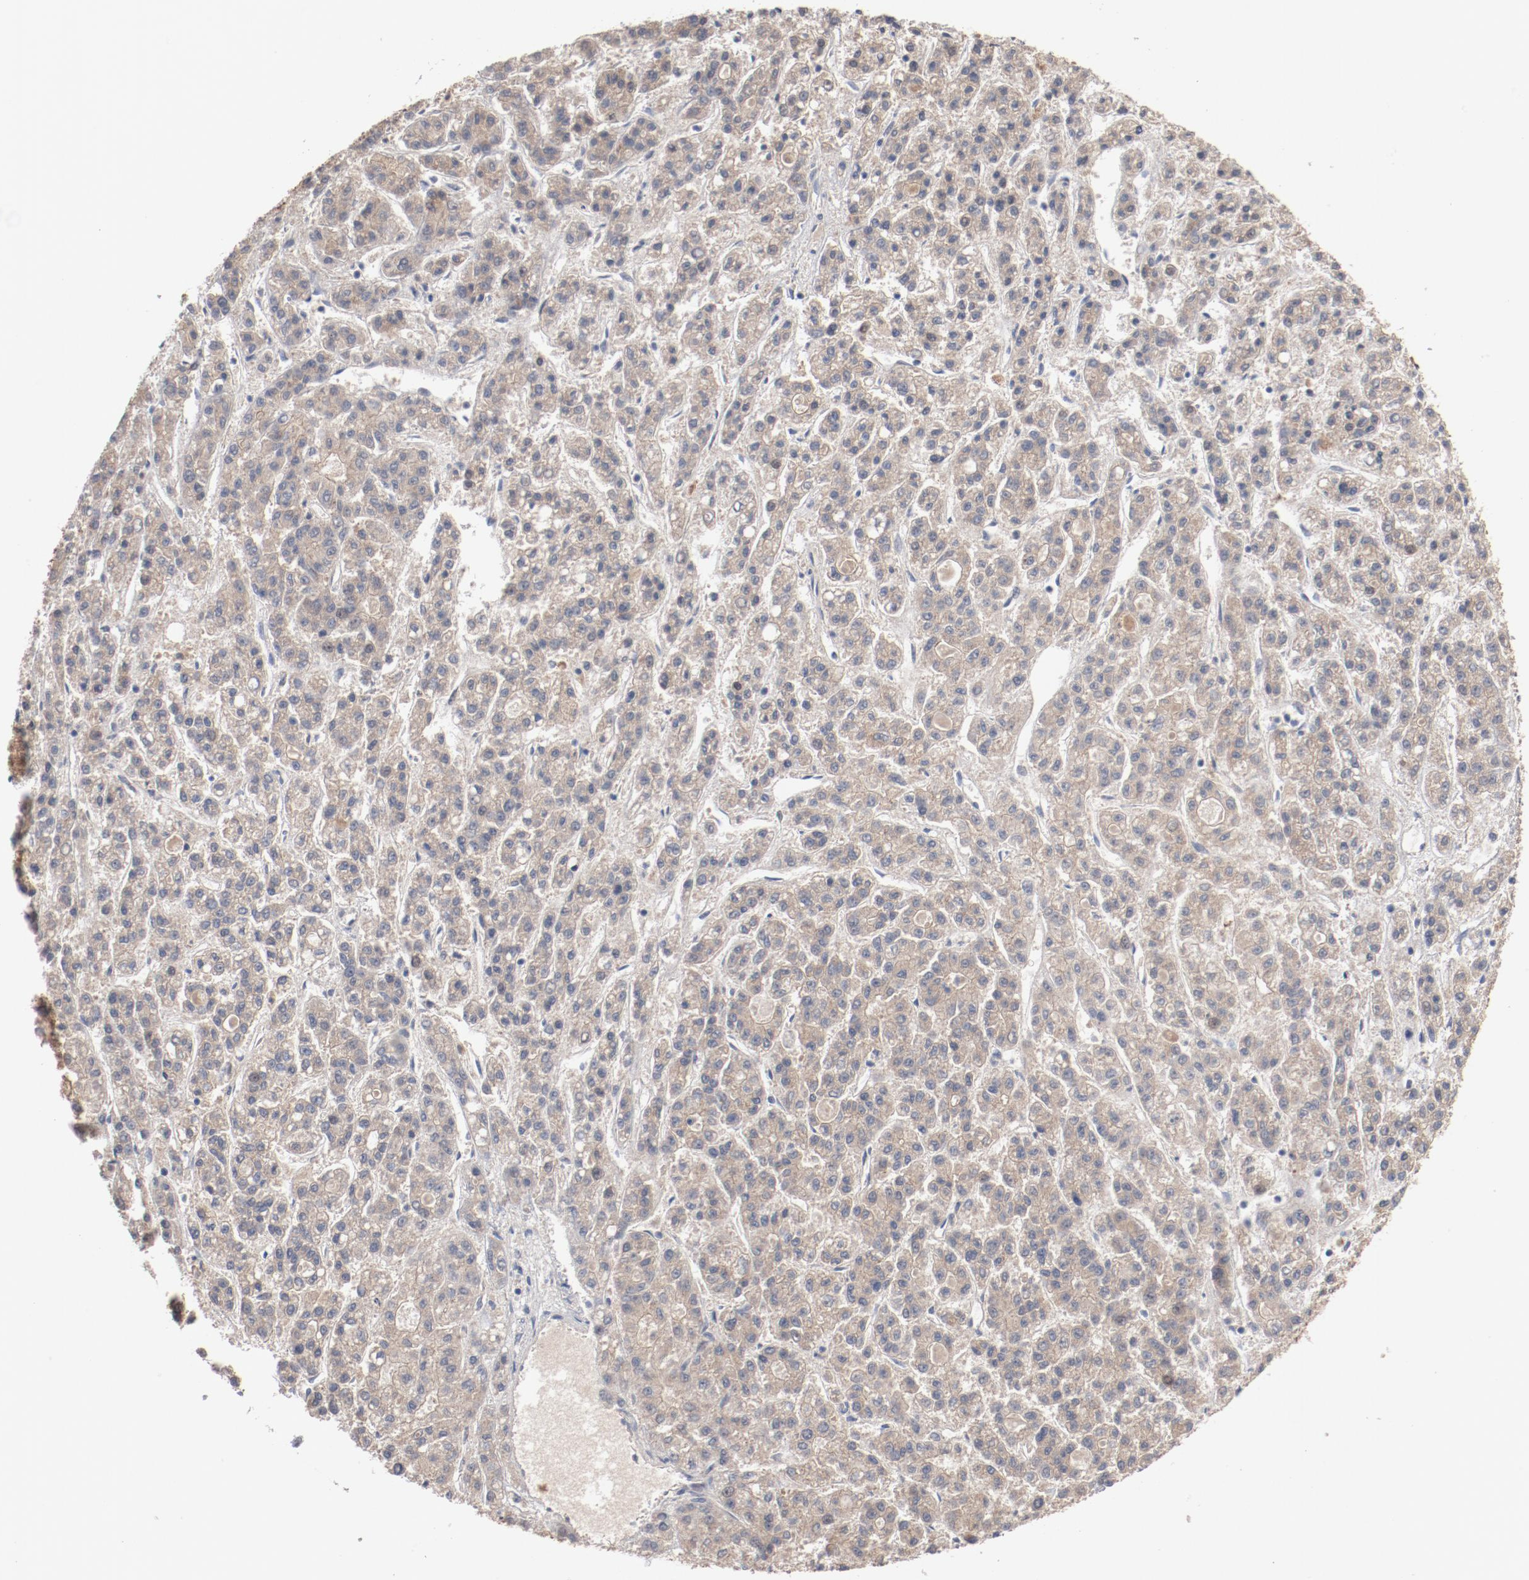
{"staining": {"intensity": "weak", "quantity": ">75%", "location": "cytoplasmic/membranous"}, "tissue": "liver cancer", "cell_type": "Tumor cells", "image_type": "cancer", "snomed": [{"axis": "morphology", "description": "Carcinoma, Hepatocellular, NOS"}, {"axis": "topography", "description": "Liver"}], "caption": "Immunohistochemical staining of liver hepatocellular carcinoma shows low levels of weak cytoplasmic/membranous expression in approximately >75% of tumor cells.", "gene": "RNASE11", "patient": {"sex": "male", "age": 70}}